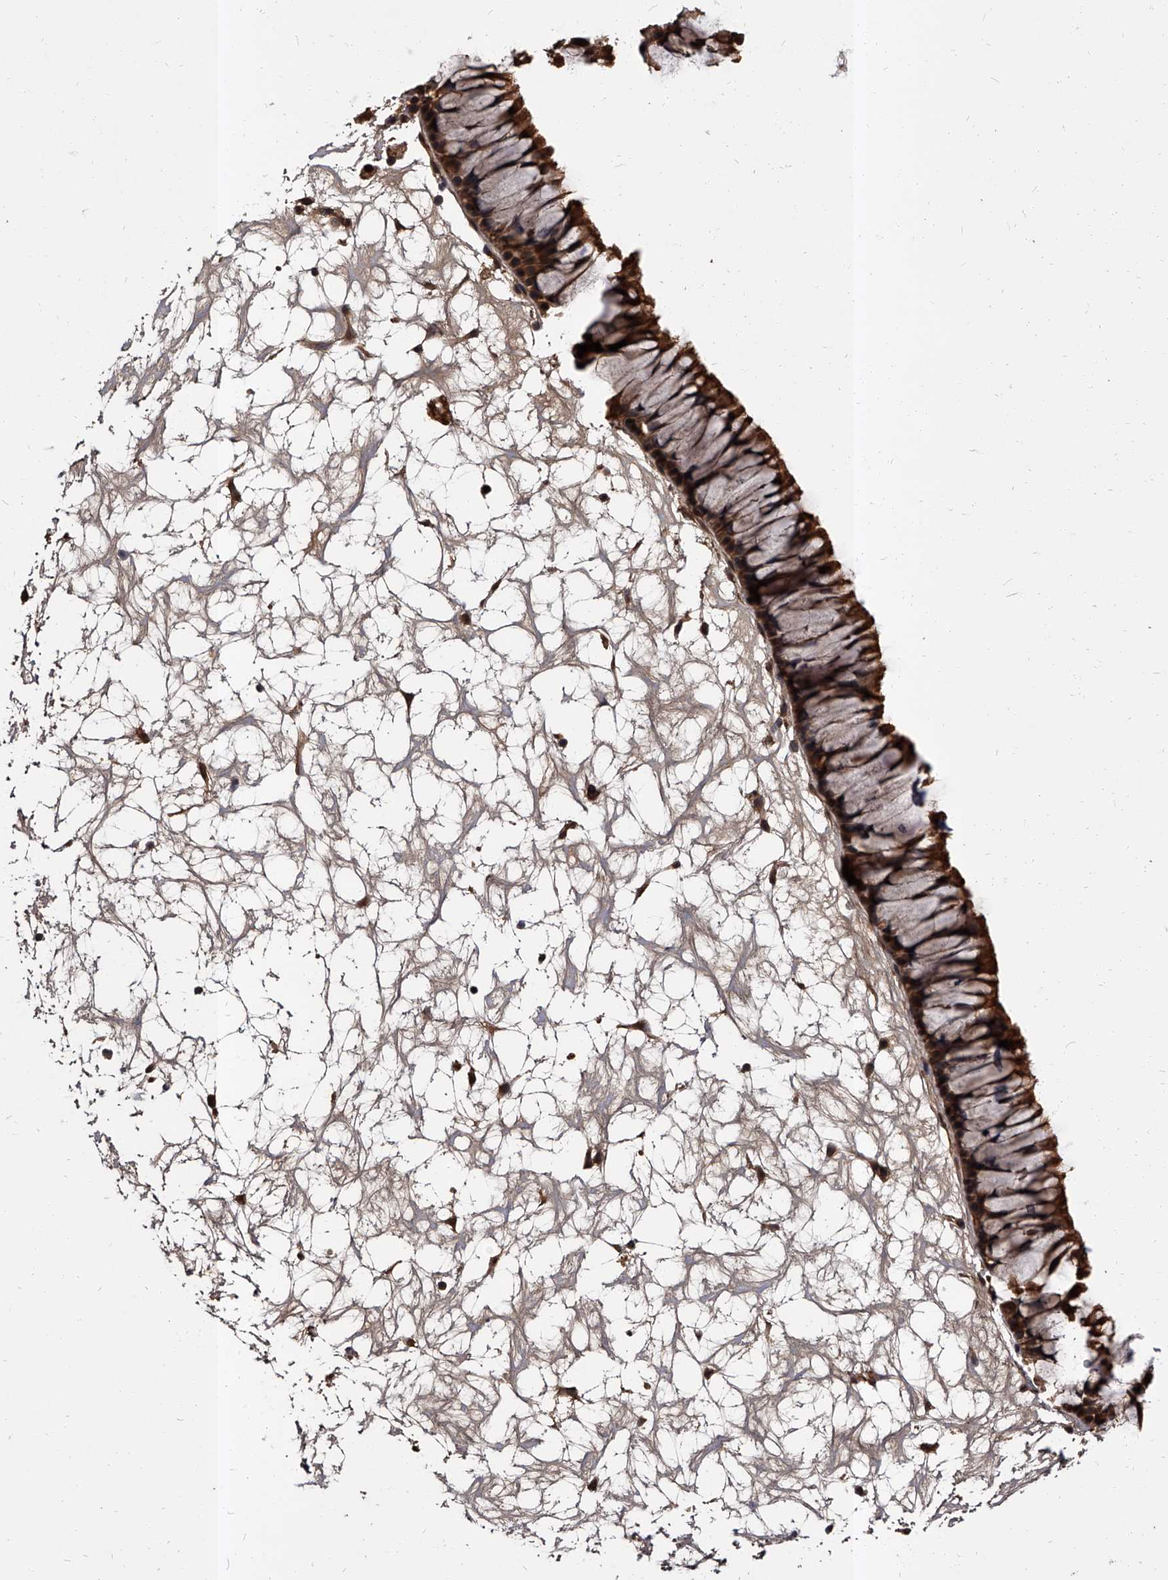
{"staining": {"intensity": "strong", "quantity": ">75%", "location": "cytoplasmic/membranous"}, "tissue": "nasopharynx", "cell_type": "Respiratory epithelial cells", "image_type": "normal", "snomed": [{"axis": "morphology", "description": "Normal tissue, NOS"}, {"axis": "topography", "description": "Nasopharynx"}], "caption": "High-magnification brightfield microscopy of unremarkable nasopharynx stained with DAB (3,3'-diaminobenzidine) (brown) and counterstained with hematoxylin (blue). respiratory epithelial cells exhibit strong cytoplasmic/membranous expression is present in approximately>75% of cells.", "gene": "SLC18B1", "patient": {"sex": "male", "age": 64}}